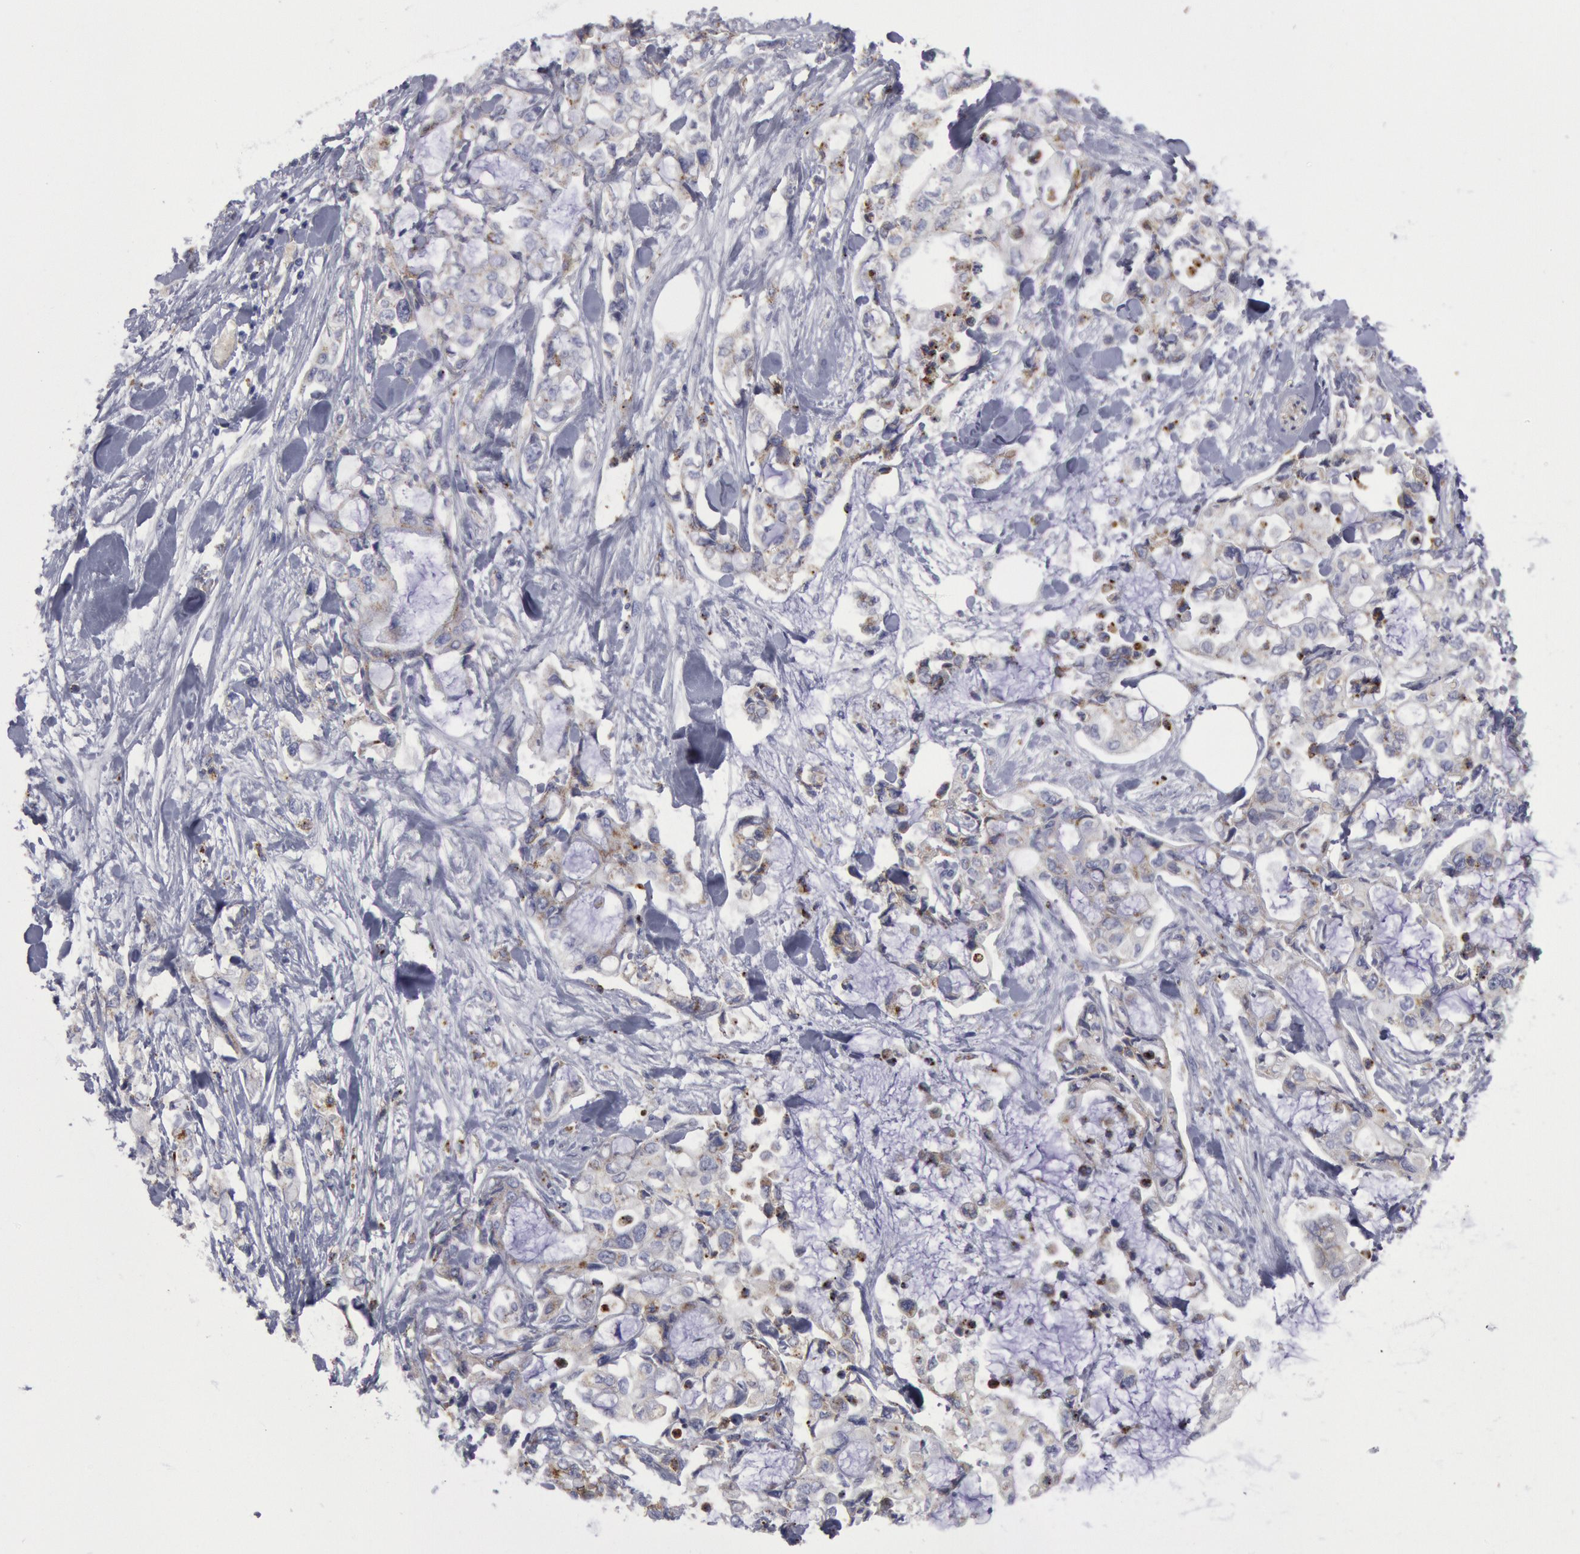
{"staining": {"intensity": "negative", "quantity": "none", "location": "none"}, "tissue": "pancreatic cancer", "cell_type": "Tumor cells", "image_type": "cancer", "snomed": [{"axis": "morphology", "description": "Adenocarcinoma, NOS"}, {"axis": "topography", "description": "Pancreas"}], "caption": "The immunohistochemistry (IHC) micrograph has no significant positivity in tumor cells of pancreatic cancer tissue. (Brightfield microscopy of DAB IHC at high magnification).", "gene": "FLOT1", "patient": {"sex": "female", "age": 70}}